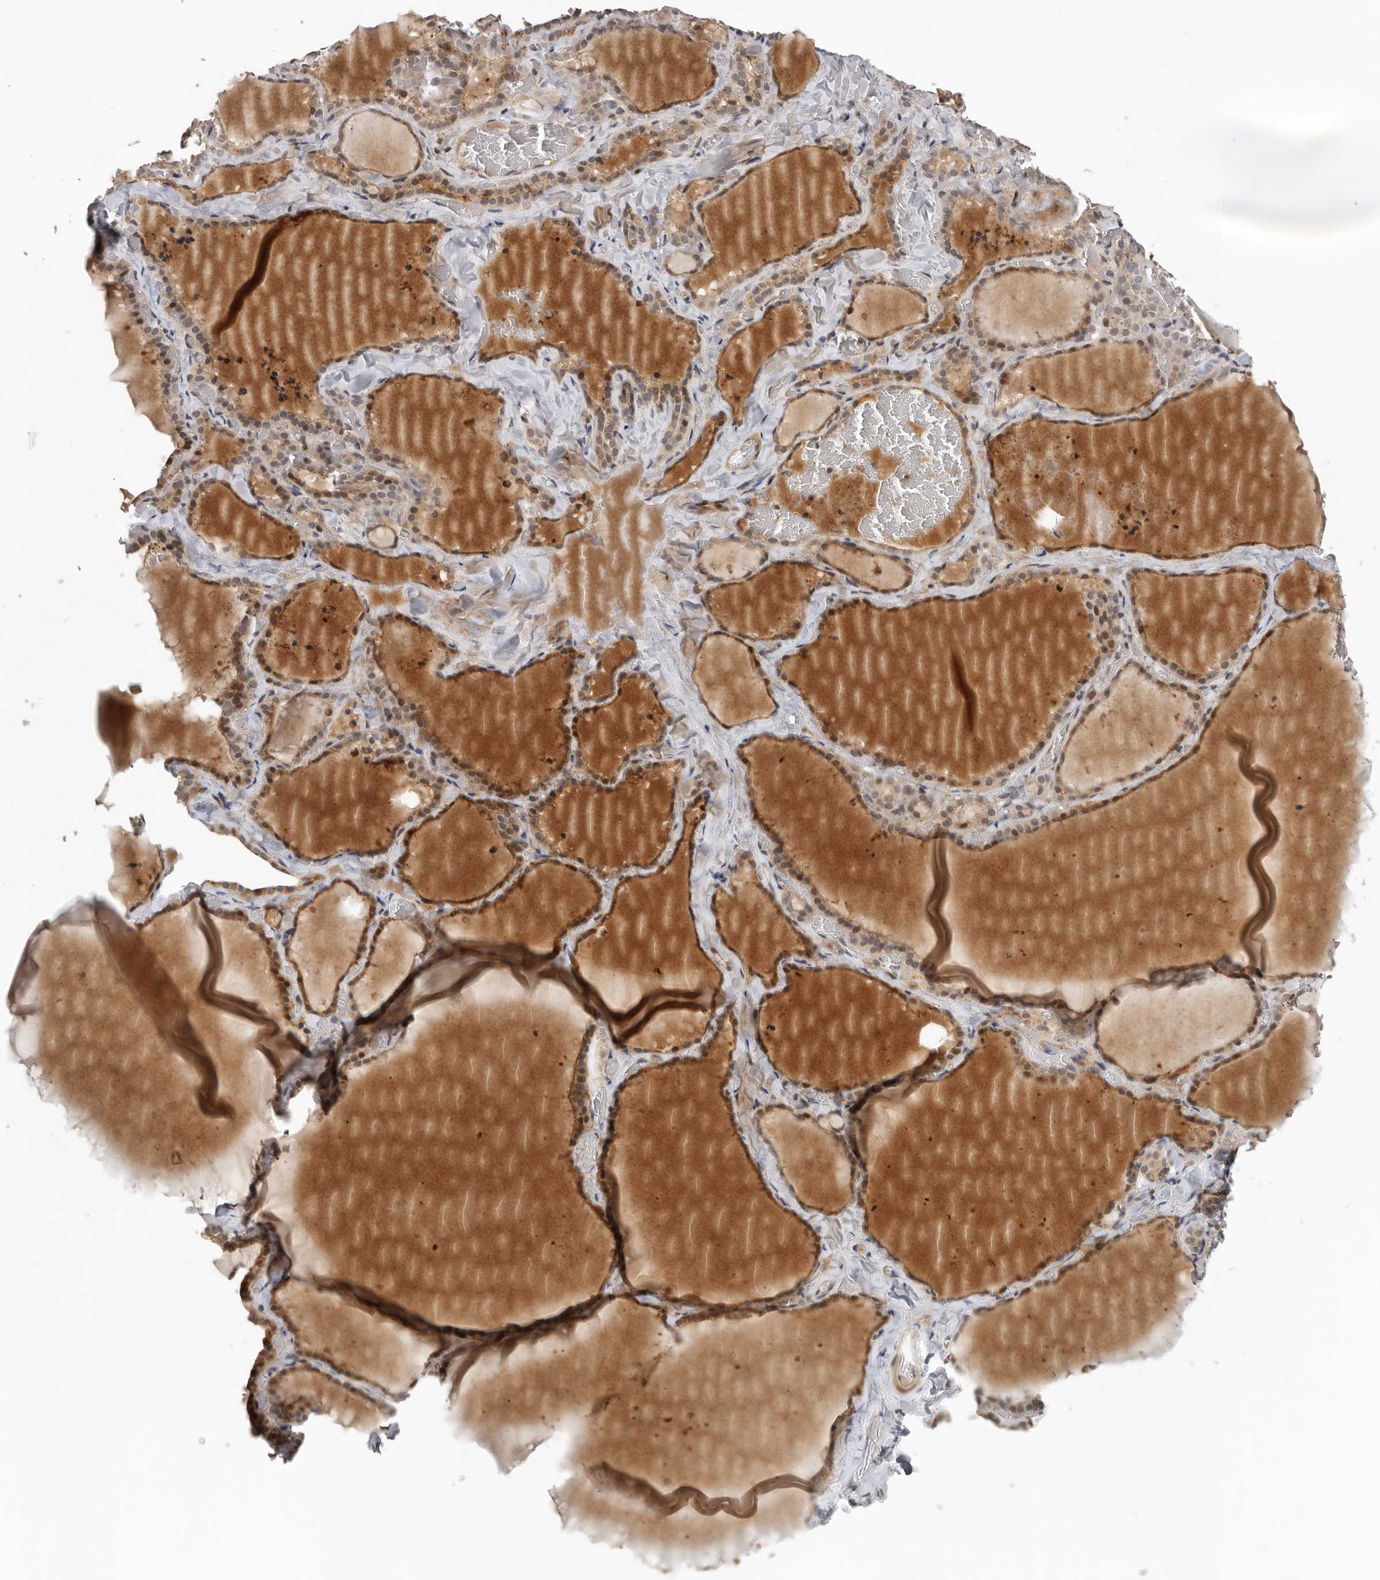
{"staining": {"intensity": "moderate", "quantity": ">75%", "location": "cytoplasmic/membranous,nuclear"}, "tissue": "thyroid gland", "cell_type": "Glandular cells", "image_type": "normal", "snomed": [{"axis": "morphology", "description": "Normal tissue, NOS"}, {"axis": "topography", "description": "Thyroid gland"}], "caption": "Unremarkable thyroid gland reveals moderate cytoplasmic/membranous,nuclear staining in about >75% of glandular cells The staining was performed using DAB (3,3'-diaminobenzidine), with brown indicating positive protein expression. Nuclei are stained blue with hematoxylin..", "gene": "HENMT1", "patient": {"sex": "female", "age": 22}}